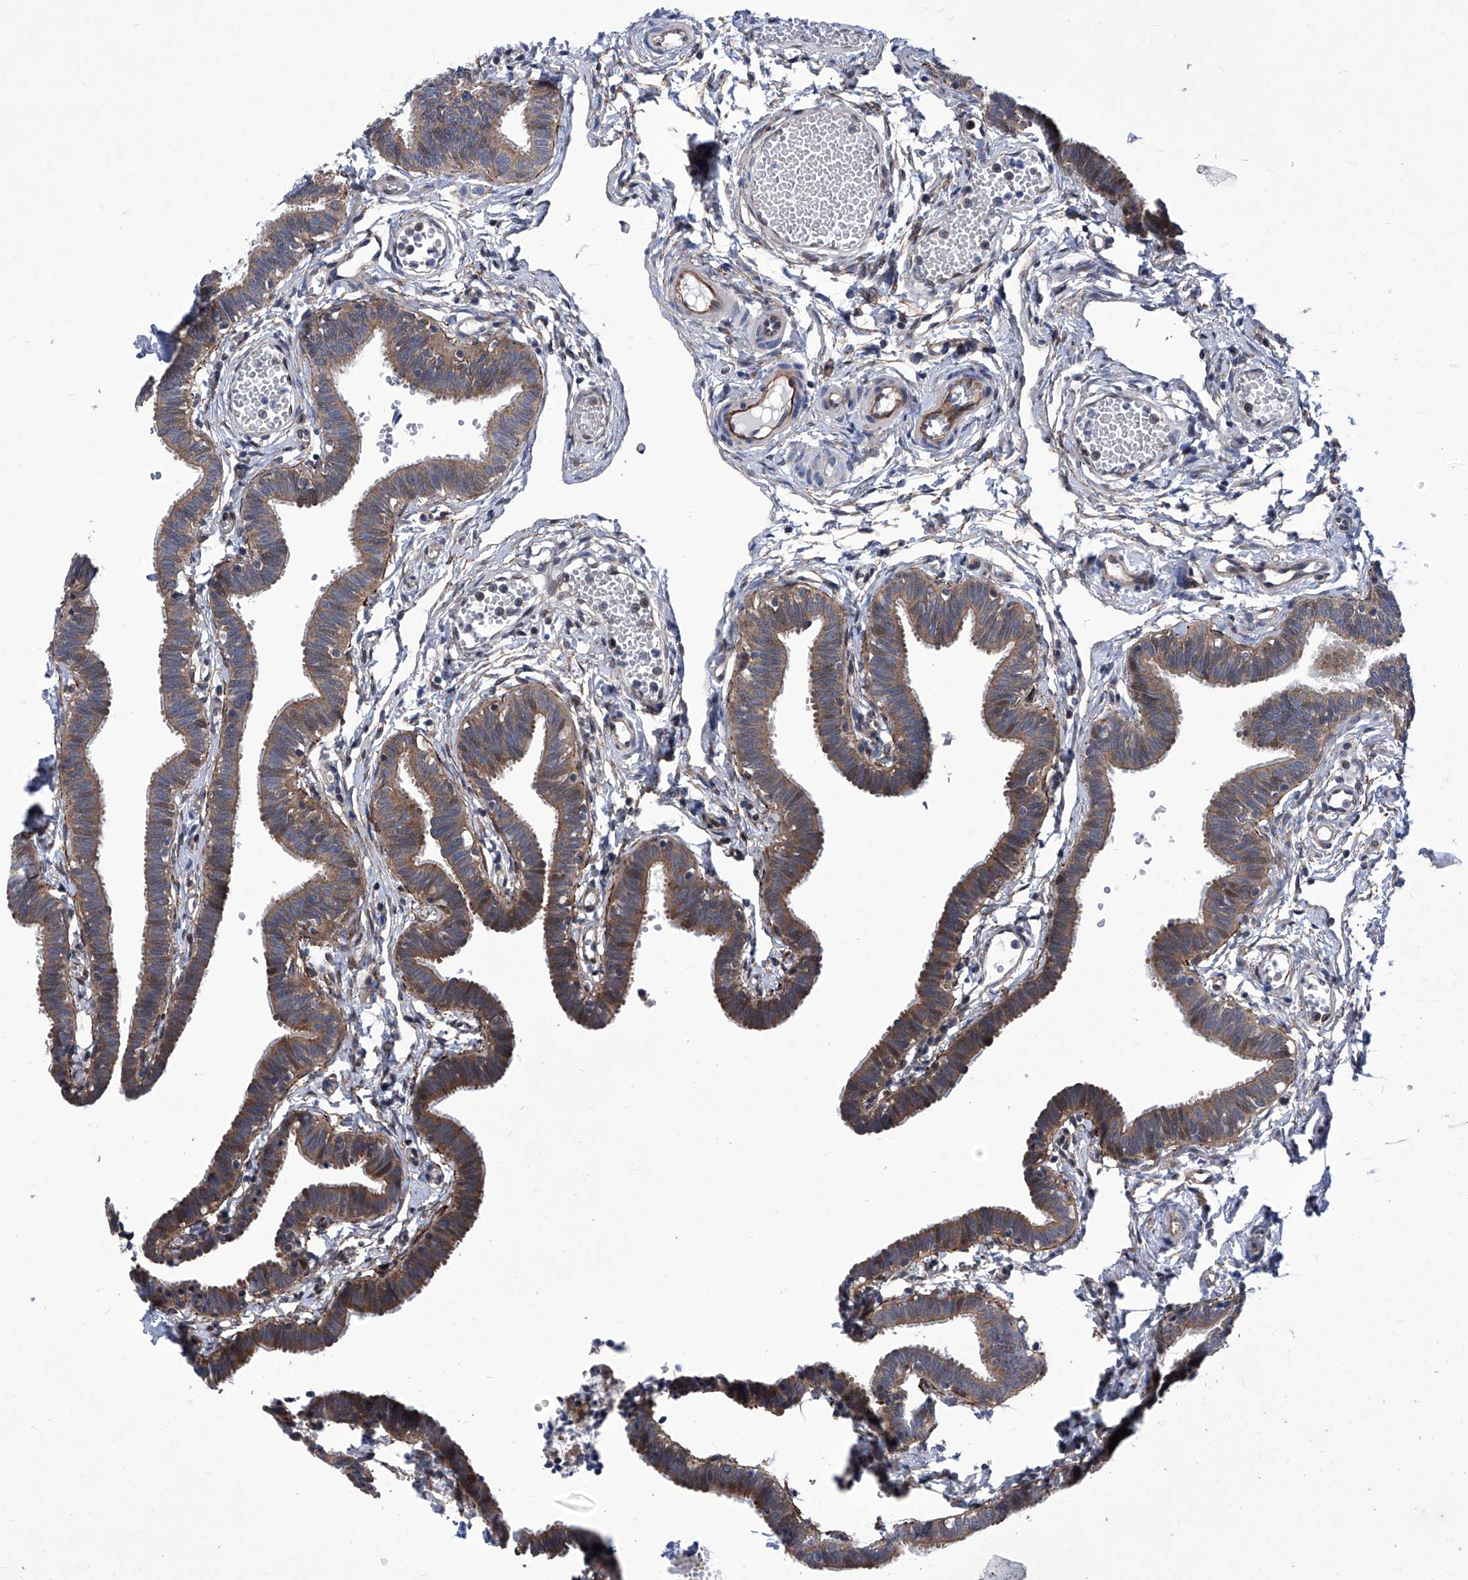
{"staining": {"intensity": "moderate", "quantity": ">75%", "location": "cytoplasmic/membranous"}, "tissue": "fallopian tube", "cell_type": "Glandular cells", "image_type": "normal", "snomed": [{"axis": "morphology", "description": "Normal tissue, NOS"}, {"axis": "topography", "description": "Fallopian tube"}, {"axis": "topography", "description": "Ovary"}], "caption": "Glandular cells reveal moderate cytoplasmic/membranous positivity in about >75% of cells in benign fallopian tube. (Stains: DAB in brown, nuclei in blue, Microscopy: brightfield microscopy at high magnification).", "gene": "KTI12", "patient": {"sex": "female", "age": 23}}